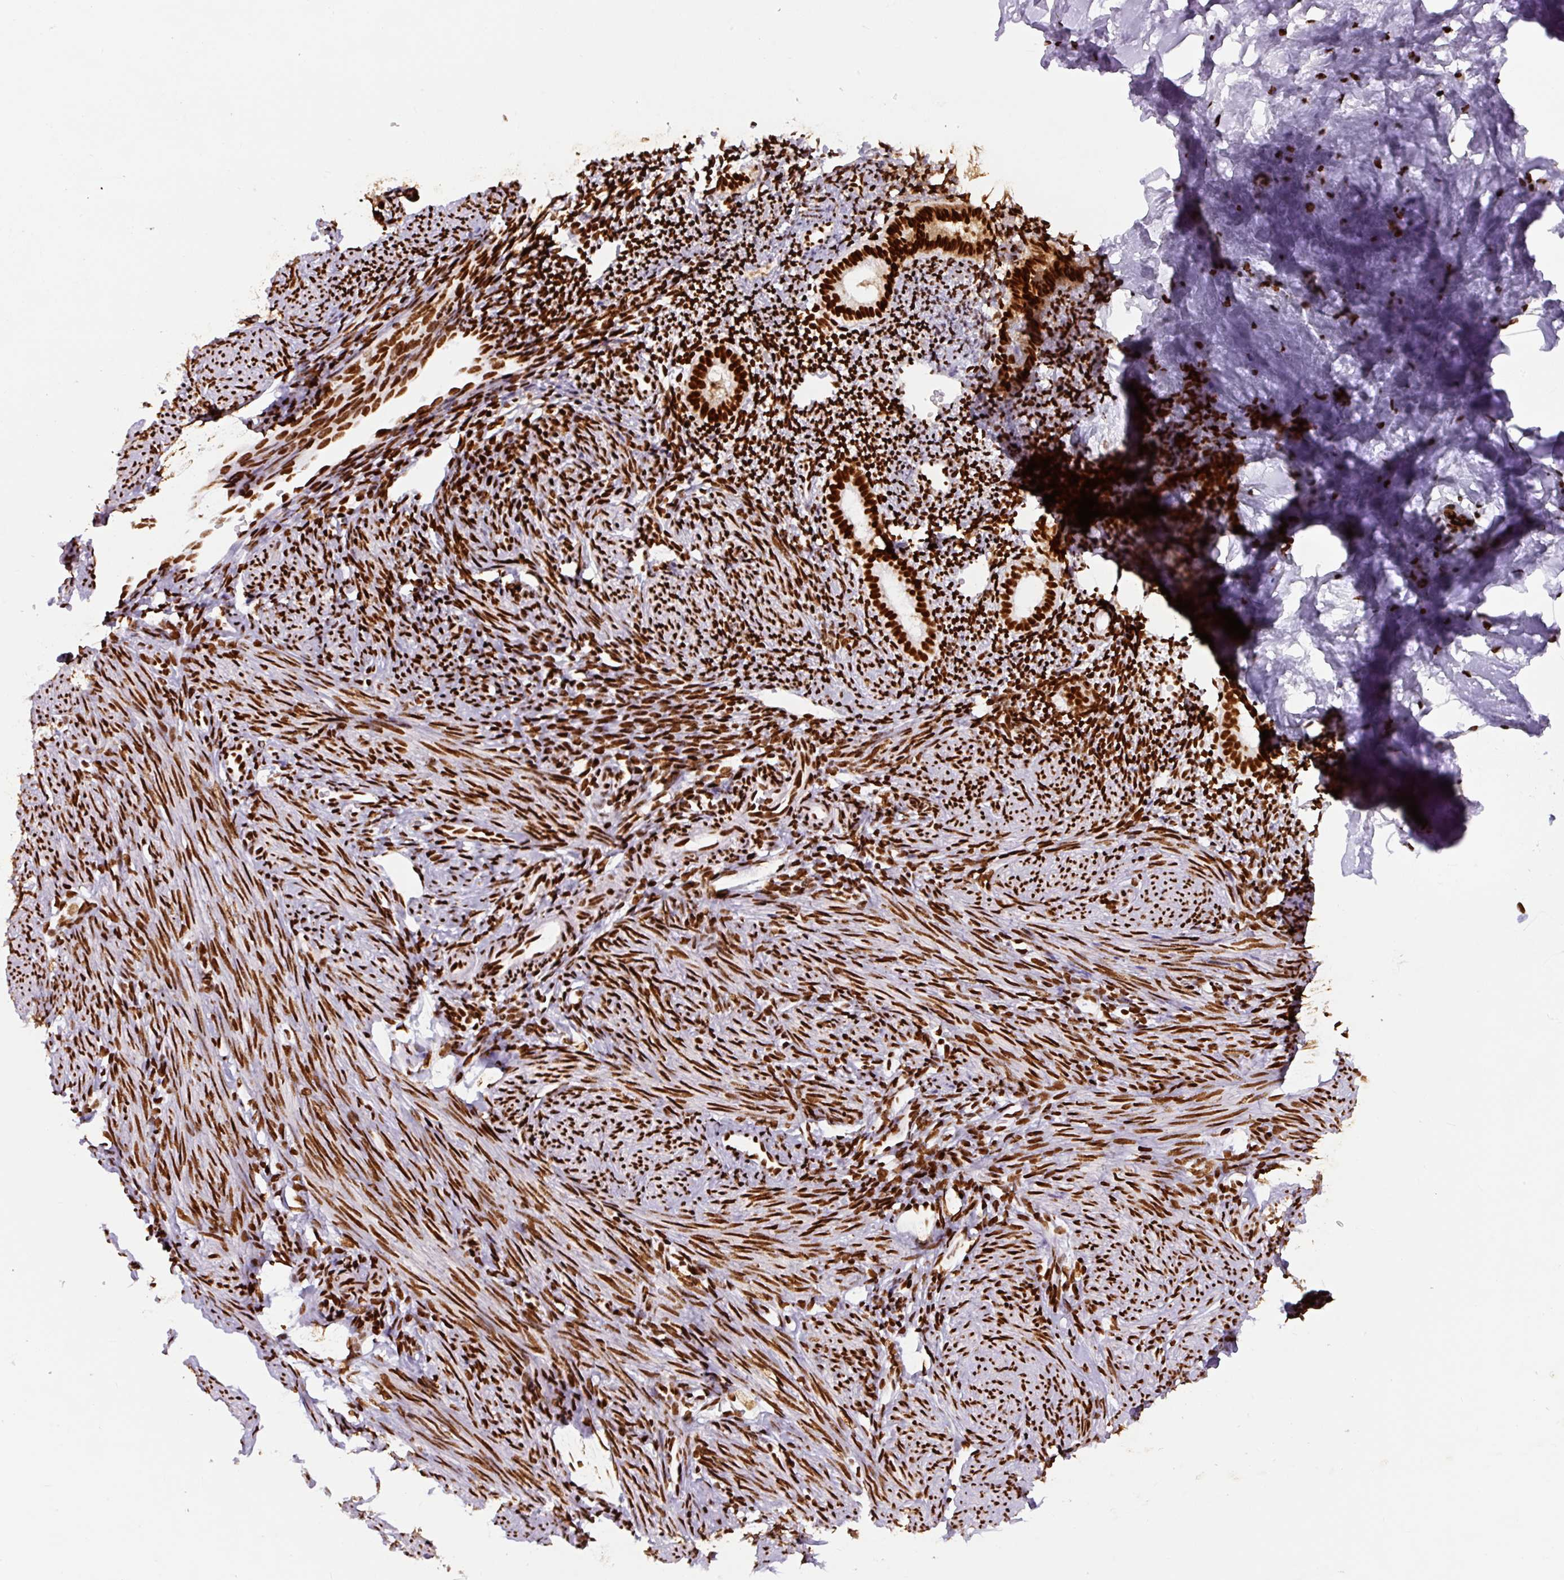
{"staining": {"intensity": "strong", "quantity": ">75%", "location": "nuclear"}, "tissue": "endometrium", "cell_type": "Cells in endometrial stroma", "image_type": "normal", "snomed": [{"axis": "morphology", "description": "Normal tissue, NOS"}, {"axis": "topography", "description": "Endometrium"}], "caption": "Immunohistochemistry (DAB (3,3'-diaminobenzidine)) staining of unremarkable endometrium displays strong nuclear protein staining in approximately >75% of cells in endometrial stroma. (DAB = brown stain, brightfield microscopy at high magnification).", "gene": "FUS", "patient": {"sex": "female", "age": 39}}